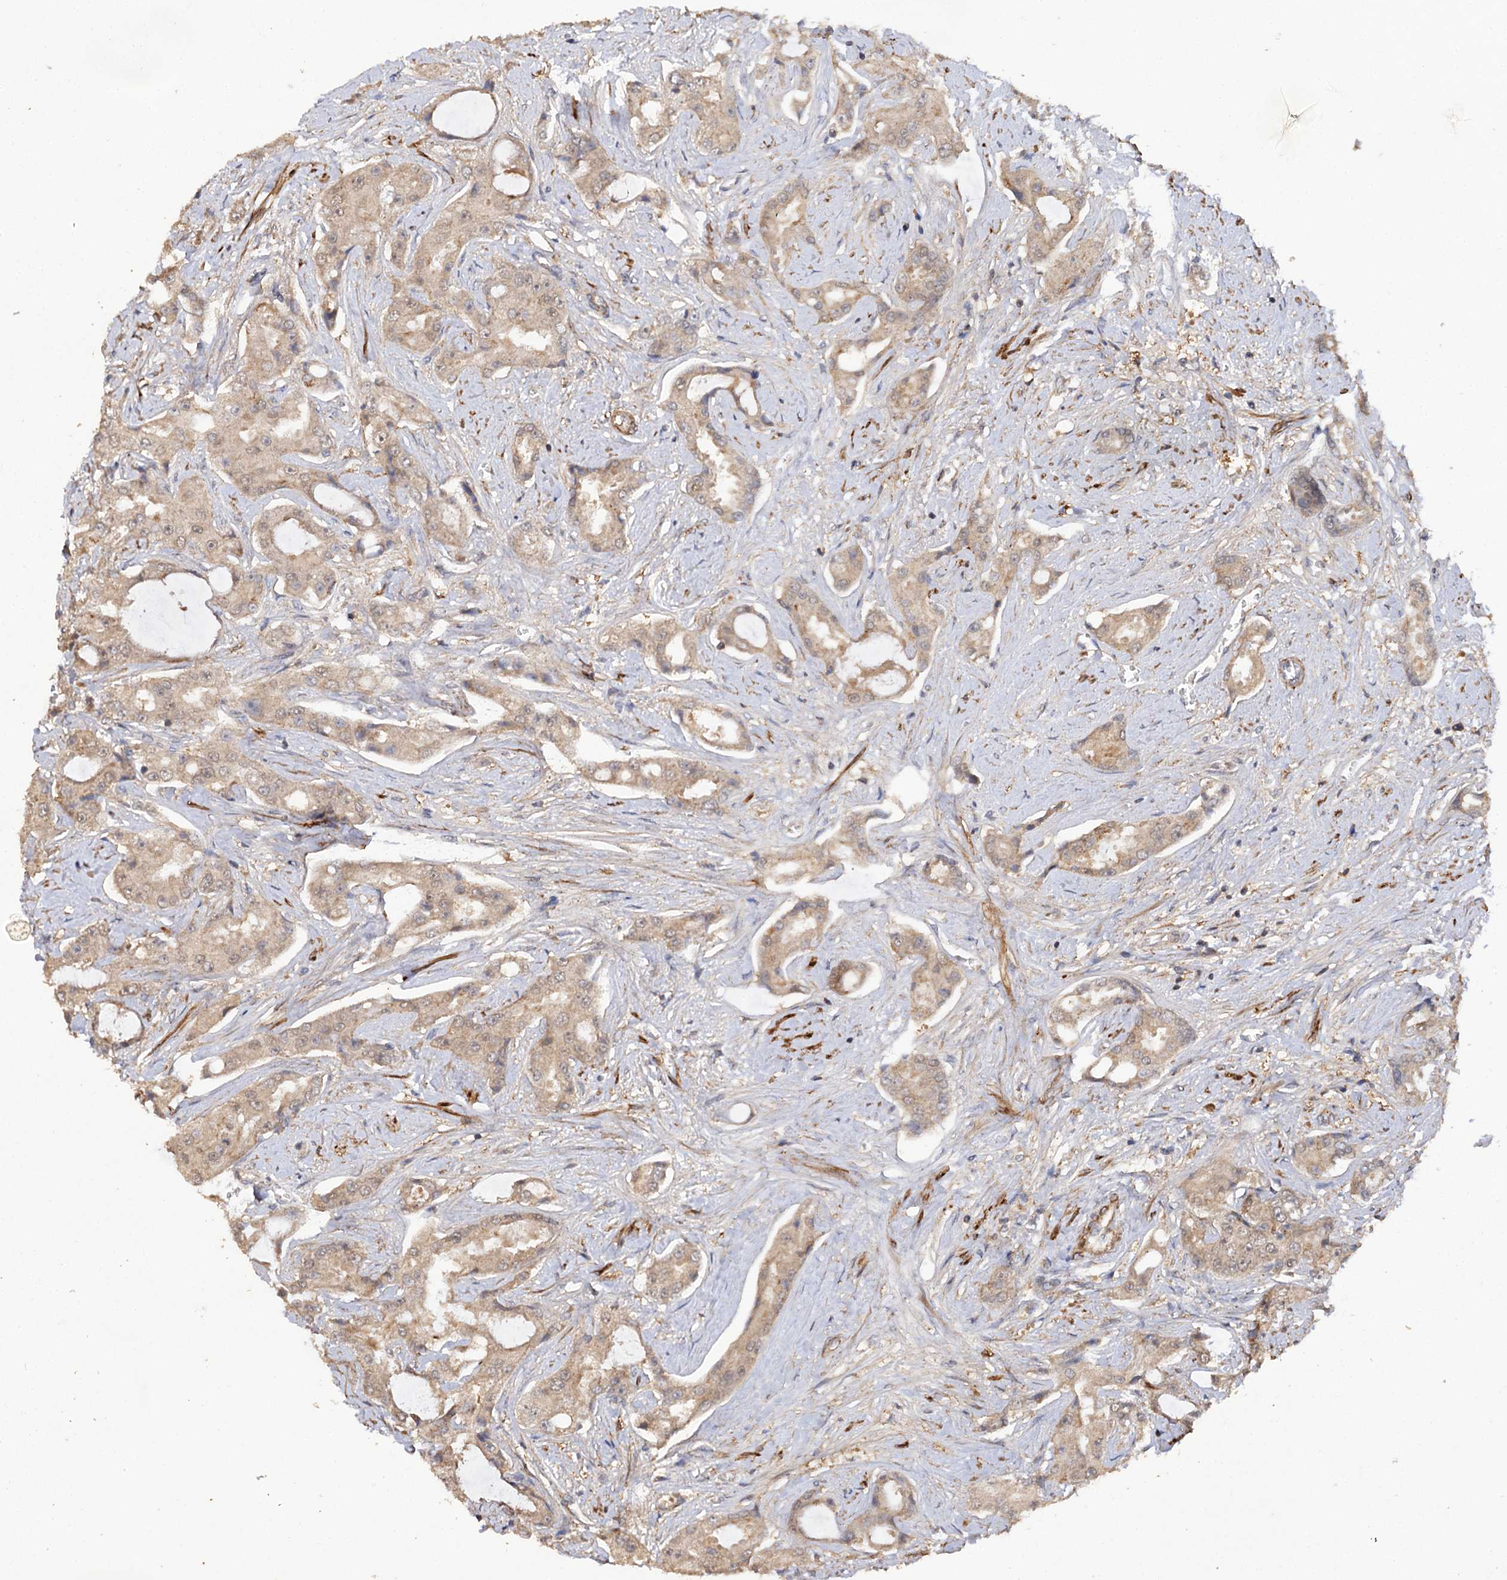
{"staining": {"intensity": "weak", "quantity": ">75%", "location": "cytoplasmic/membranous"}, "tissue": "prostate cancer", "cell_type": "Tumor cells", "image_type": "cancer", "snomed": [{"axis": "morphology", "description": "Adenocarcinoma, High grade"}, {"axis": "topography", "description": "Prostate"}], "caption": "Weak cytoplasmic/membranous expression for a protein is appreciated in approximately >75% of tumor cells of prostate cancer using immunohistochemistry (IHC).", "gene": "FBXW8", "patient": {"sex": "male", "age": 73}}